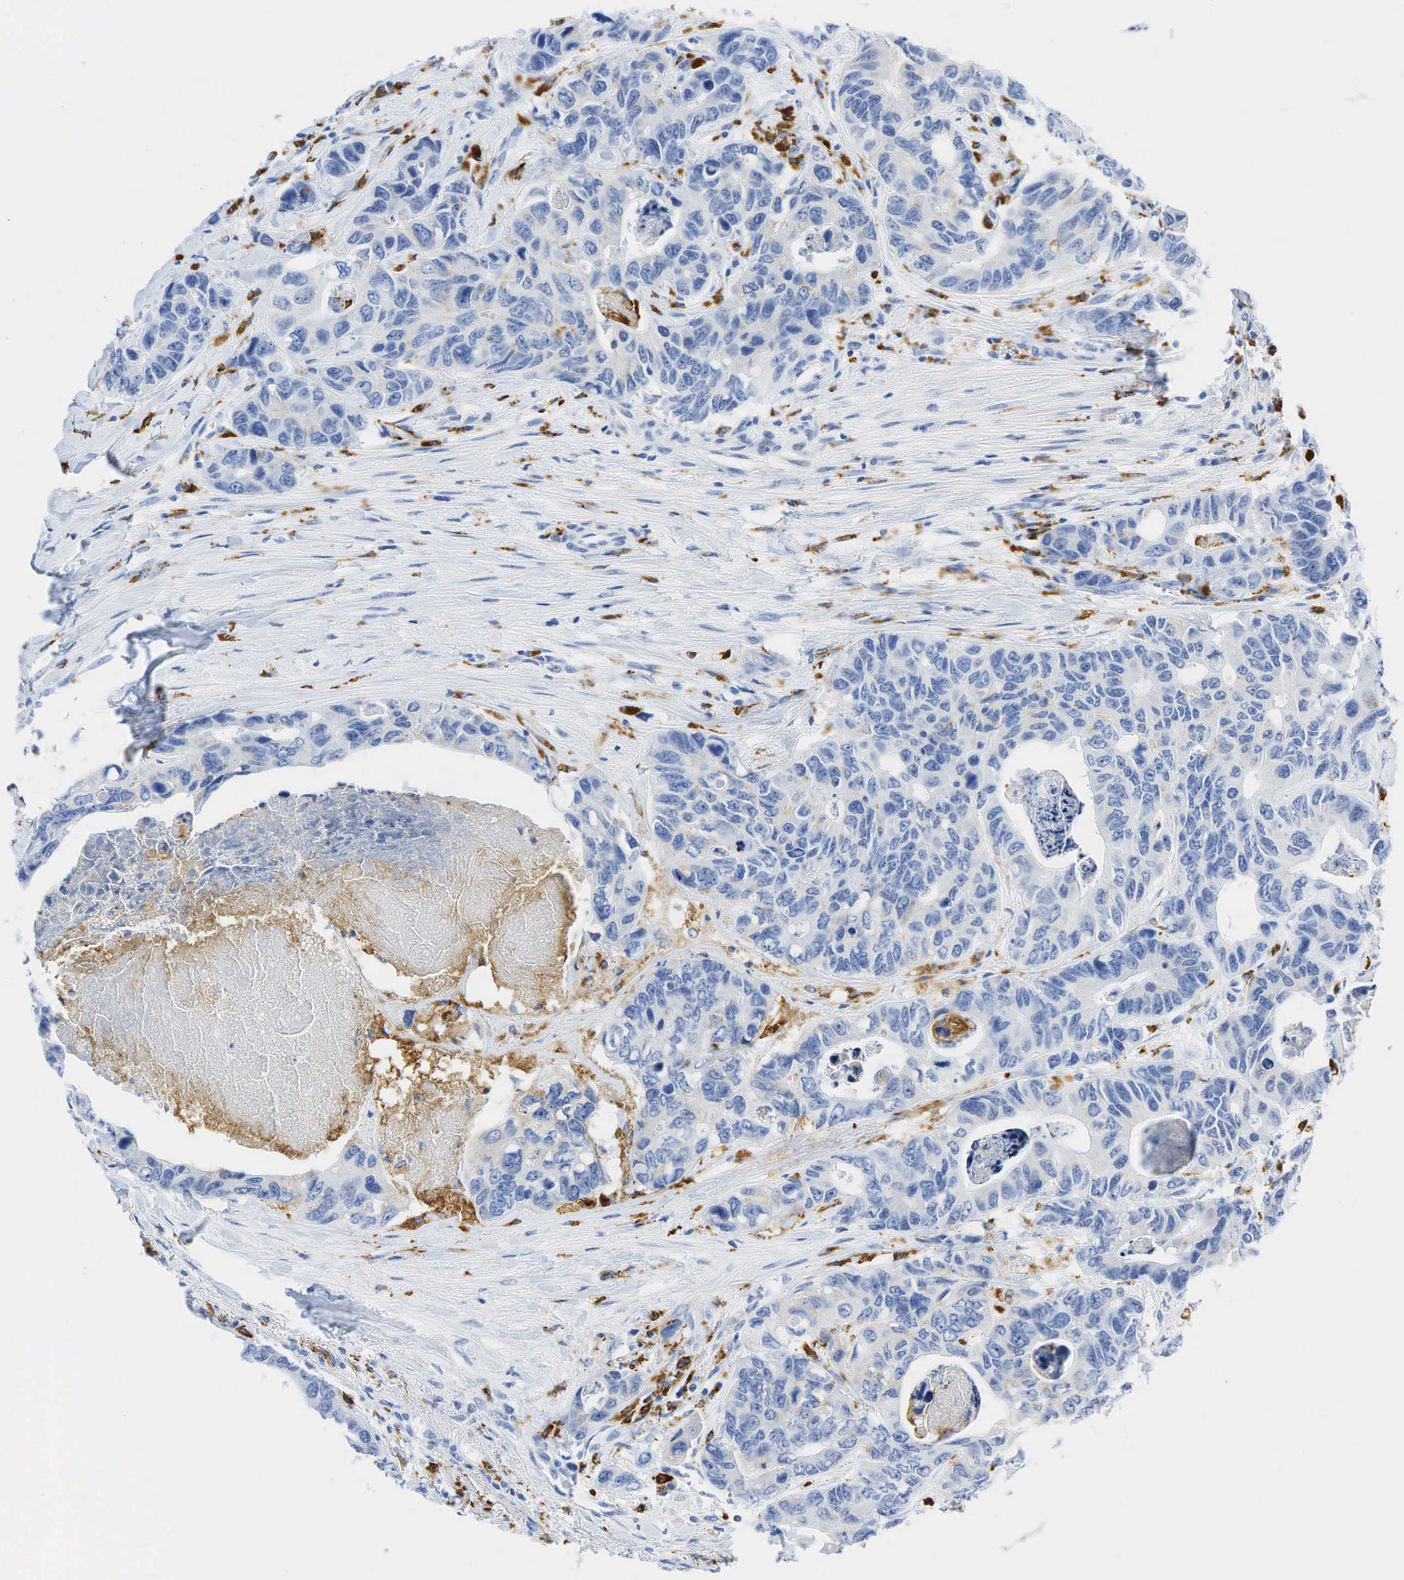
{"staining": {"intensity": "negative", "quantity": "none", "location": "none"}, "tissue": "colorectal cancer", "cell_type": "Tumor cells", "image_type": "cancer", "snomed": [{"axis": "morphology", "description": "Adenocarcinoma, NOS"}, {"axis": "topography", "description": "Colon"}], "caption": "This is a histopathology image of IHC staining of adenocarcinoma (colorectal), which shows no expression in tumor cells.", "gene": "CD68", "patient": {"sex": "female", "age": 86}}